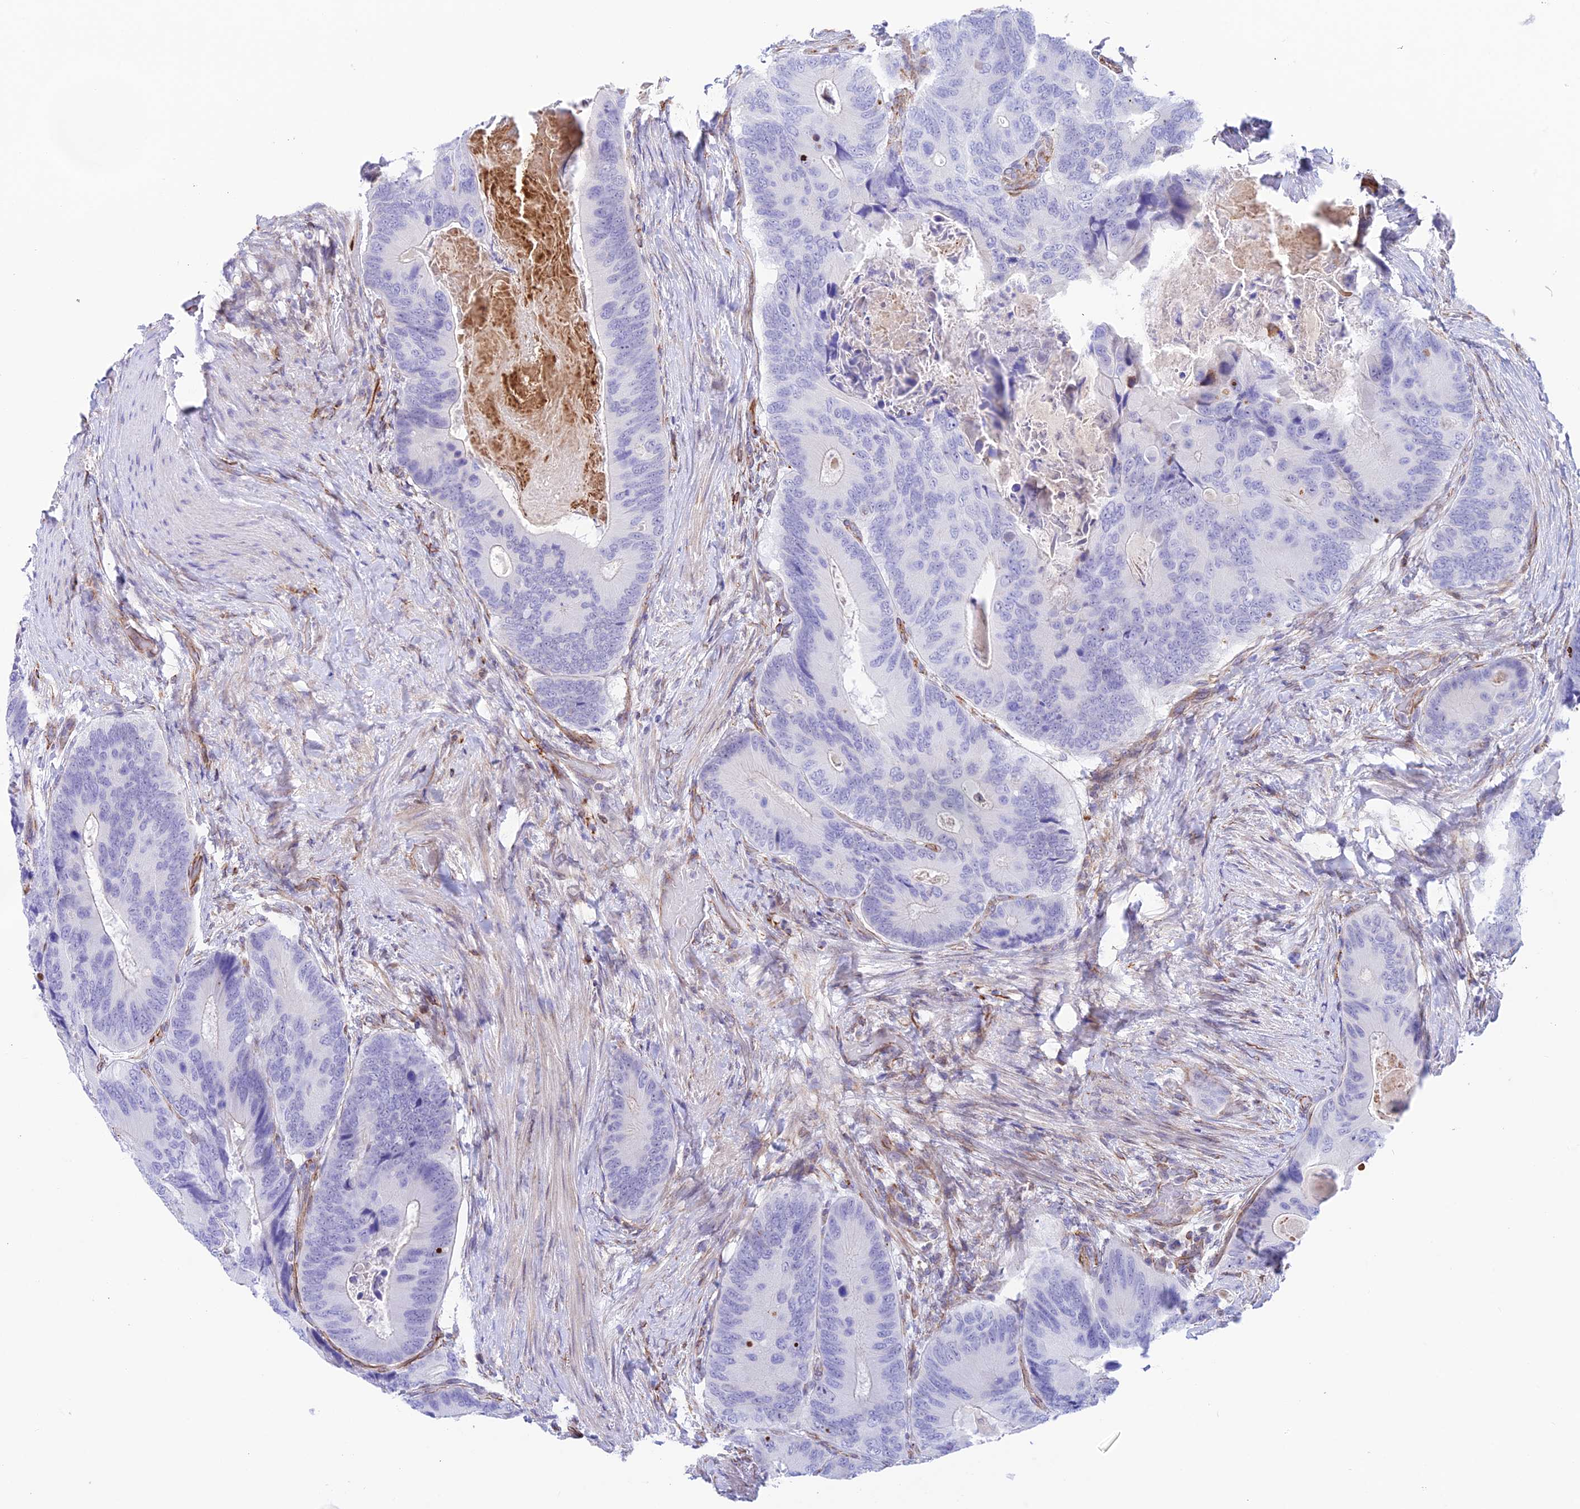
{"staining": {"intensity": "negative", "quantity": "none", "location": "none"}, "tissue": "colorectal cancer", "cell_type": "Tumor cells", "image_type": "cancer", "snomed": [{"axis": "morphology", "description": "Adenocarcinoma, NOS"}, {"axis": "topography", "description": "Colon"}], "caption": "This is a image of immunohistochemistry staining of colorectal cancer (adenocarcinoma), which shows no expression in tumor cells.", "gene": "ZNF652", "patient": {"sex": "male", "age": 84}}